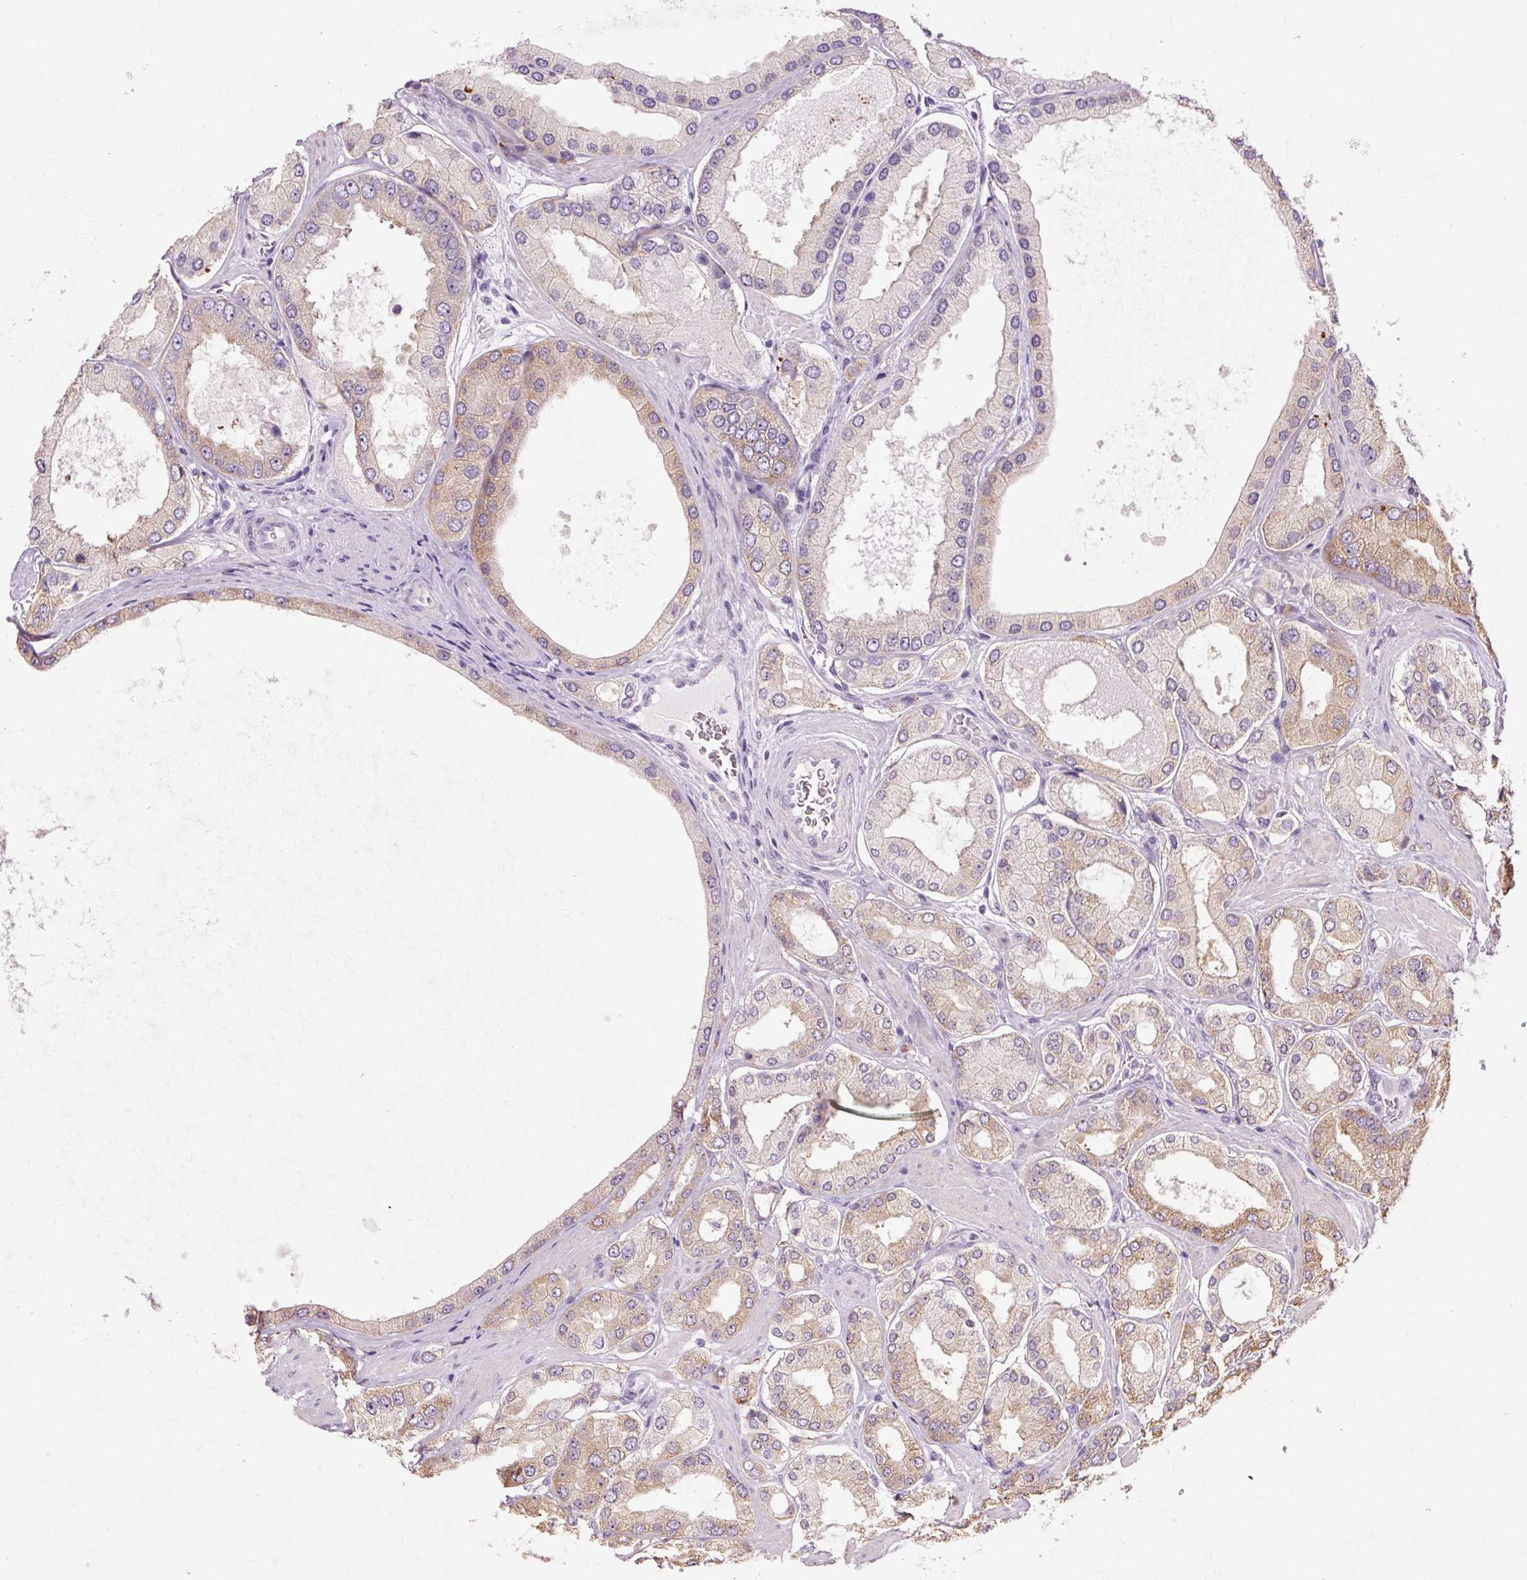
{"staining": {"intensity": "weak", "quantity": "25%-75%", "location": "cytoplasmic/membranous"}, "tissue": "prostate cancer", "cell_type": "Tumor cells", "image_type": "cancer", "snomed": [{"axis": "morphology", "description": "Adenocarcinoma, Low grade"}, {"axis": "topography", "description": "Prostate"}], "caption": "IHC staining of prostate cancer (adenocarcinoma (low-grade)), which demonstrates low levels of weak cytoplasmic/membranous expression in approximately 25%-75% of tumor cells indicating weak cytoplasmic/membranous protein staining. The staining was performed using DAB (brown) for protein detection and nuclei were counterstained in hematoxylin (blue).", "gene": "HAX1", "patient": {"sex": "male", "age": 42}}